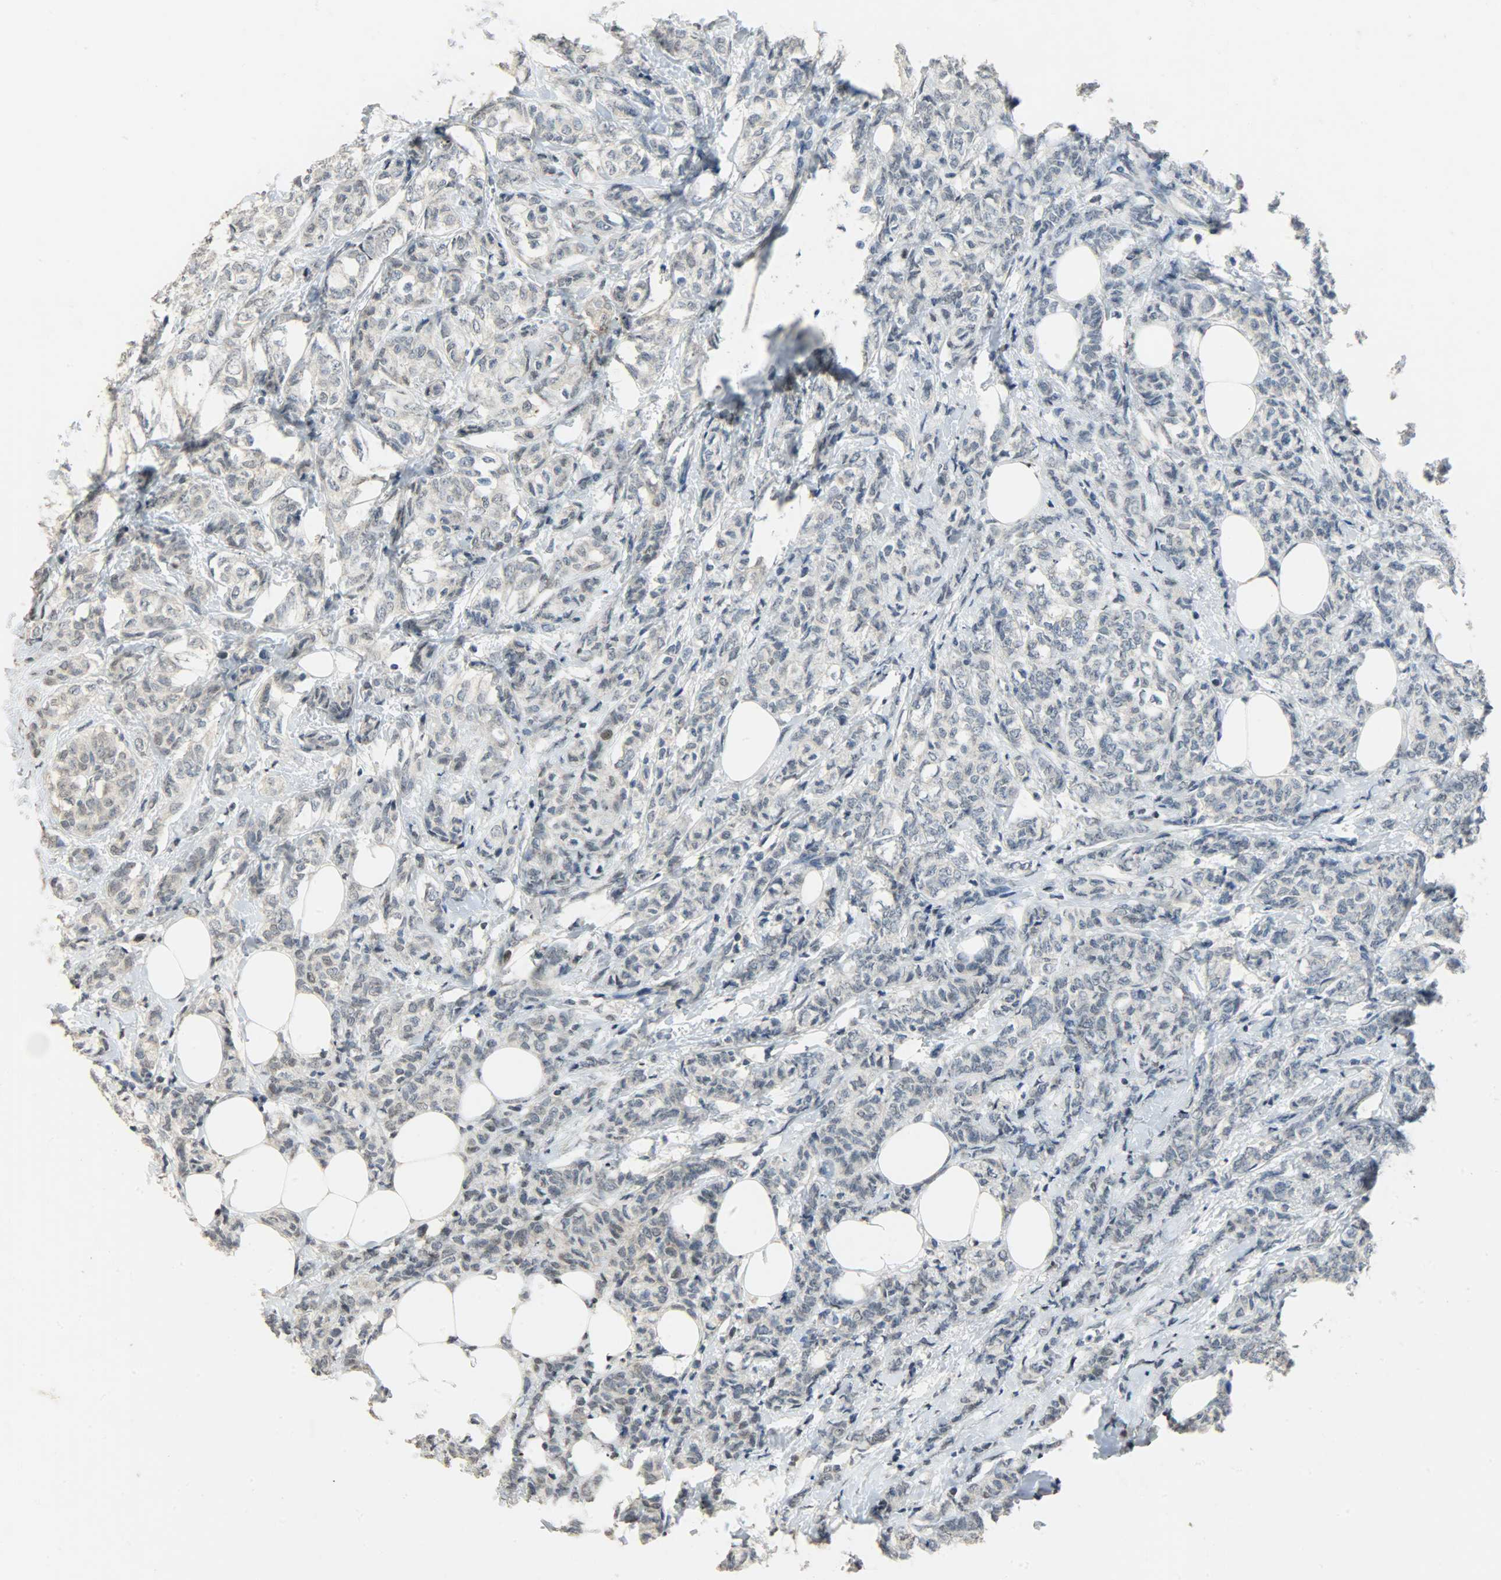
{"staining": {"intensity": "negative", "quantity": "none", "location": "none"}, "tissue": "breast cancer", "cell_type": "Tumor cells", "image_type": "cancer", "snomed": [{"axis": "morphology", "description": "Lobular carcinoma"}, {"axis": "topography", "description": "Breast"}], "caption": "A histopathology image of breast cancer (lobular carcinoma) stained for a protein shows no brown staining in tumor cells.", "gene": "DNAJB6", "patient": {"sex": "female", "age": 60}}